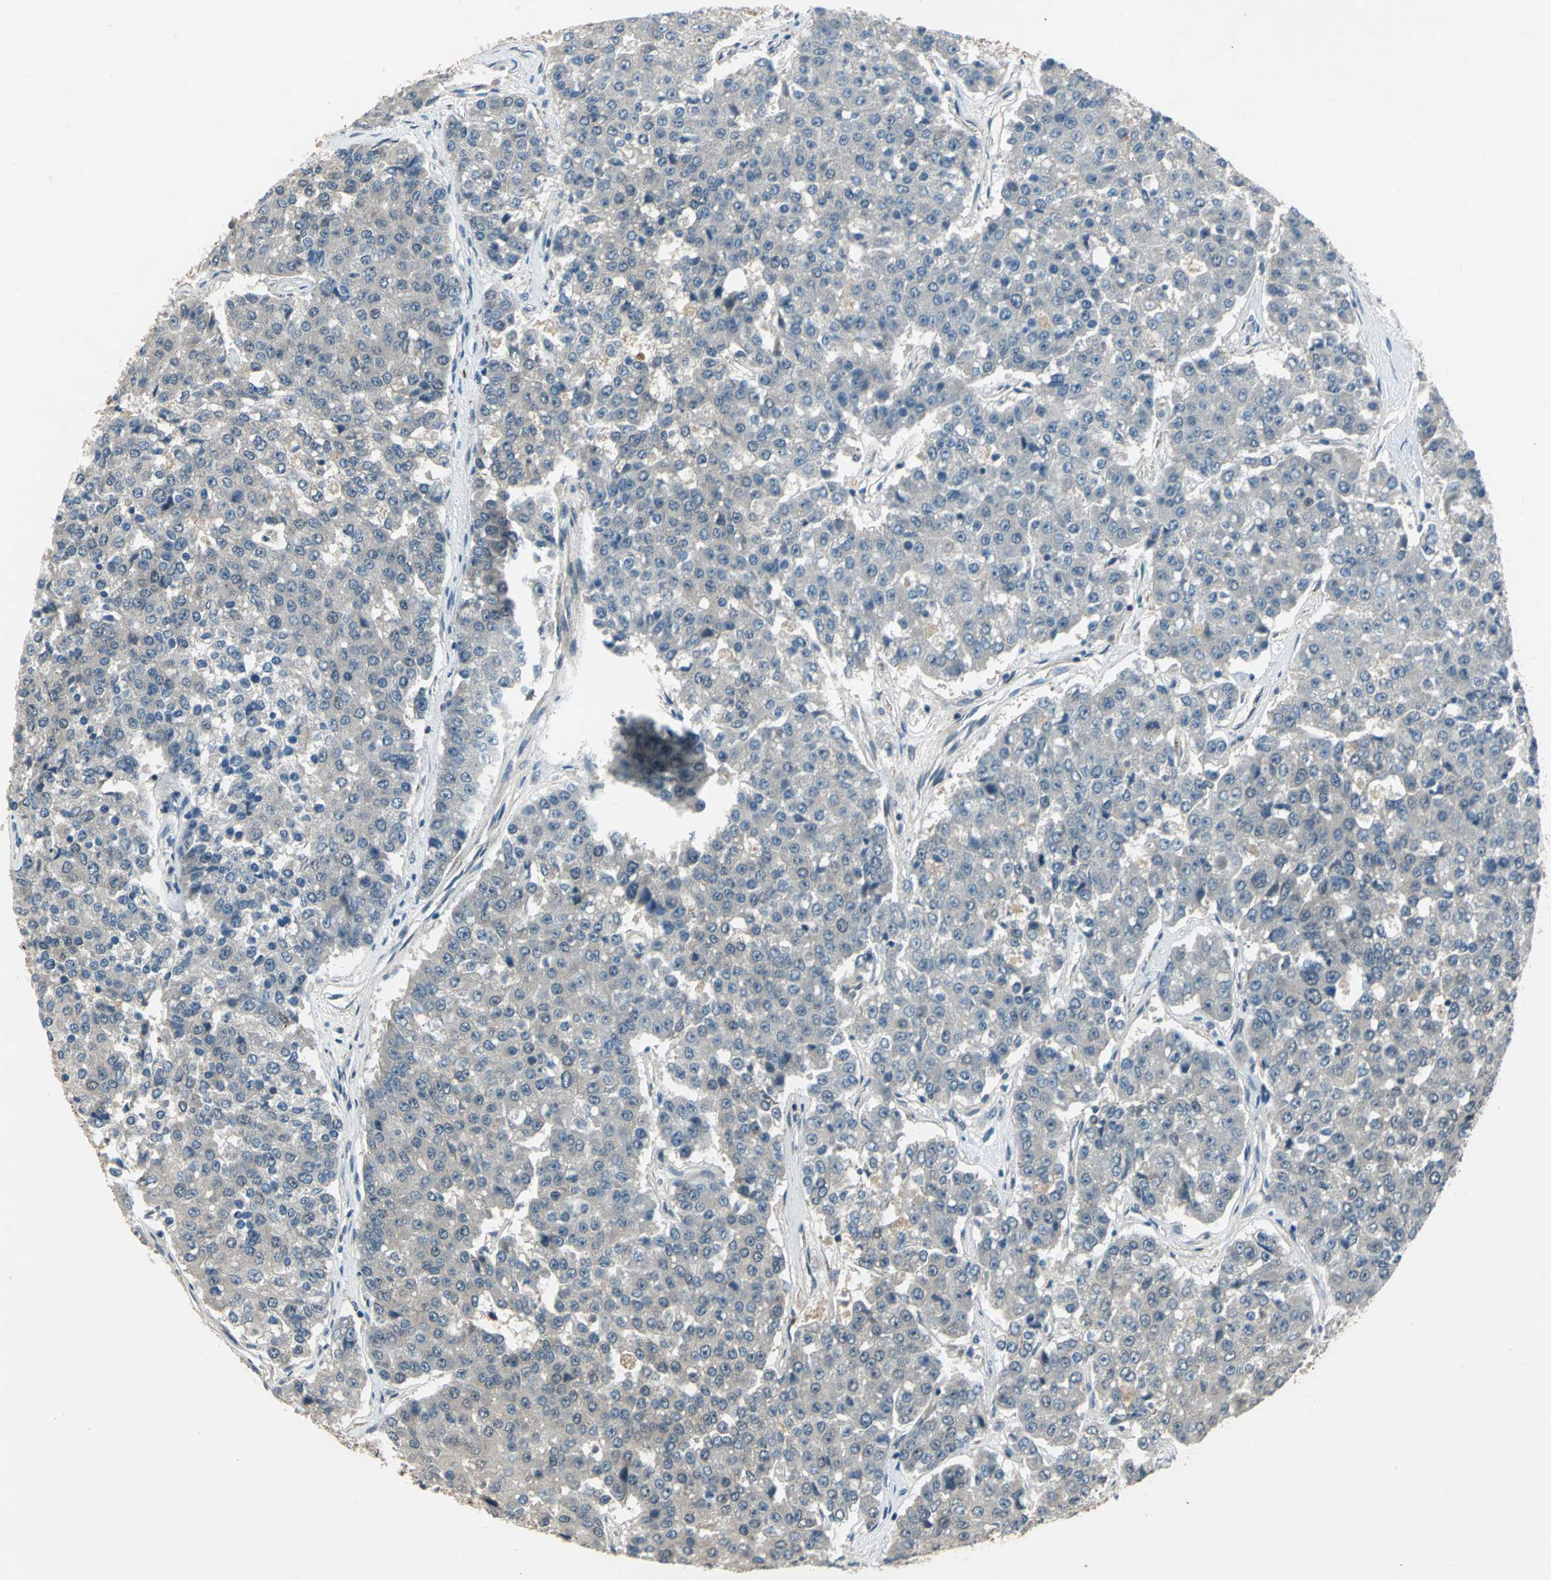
{"staining": {"intensity": "weak", "quantity": ">75%", "location": "cytoplasmic/membranous"}, "tissue": "pancreatic cancer", "cell_type": "Tumor cells", "image_type": "cancer", "snomed": [{"axis": "morphology", "description": "Adenocarcinoma, NOS"}, {"axis": "topography", "description": "Pancreas"}], "caption": "Protein expression by immunohistochemistry exhibits weak cytoplasmic/membranous staining in about >75% of tumor cells in pancreatic cancer.", "gene": "NFKBIE", "patient": {"sex": "male", "age": 50}}